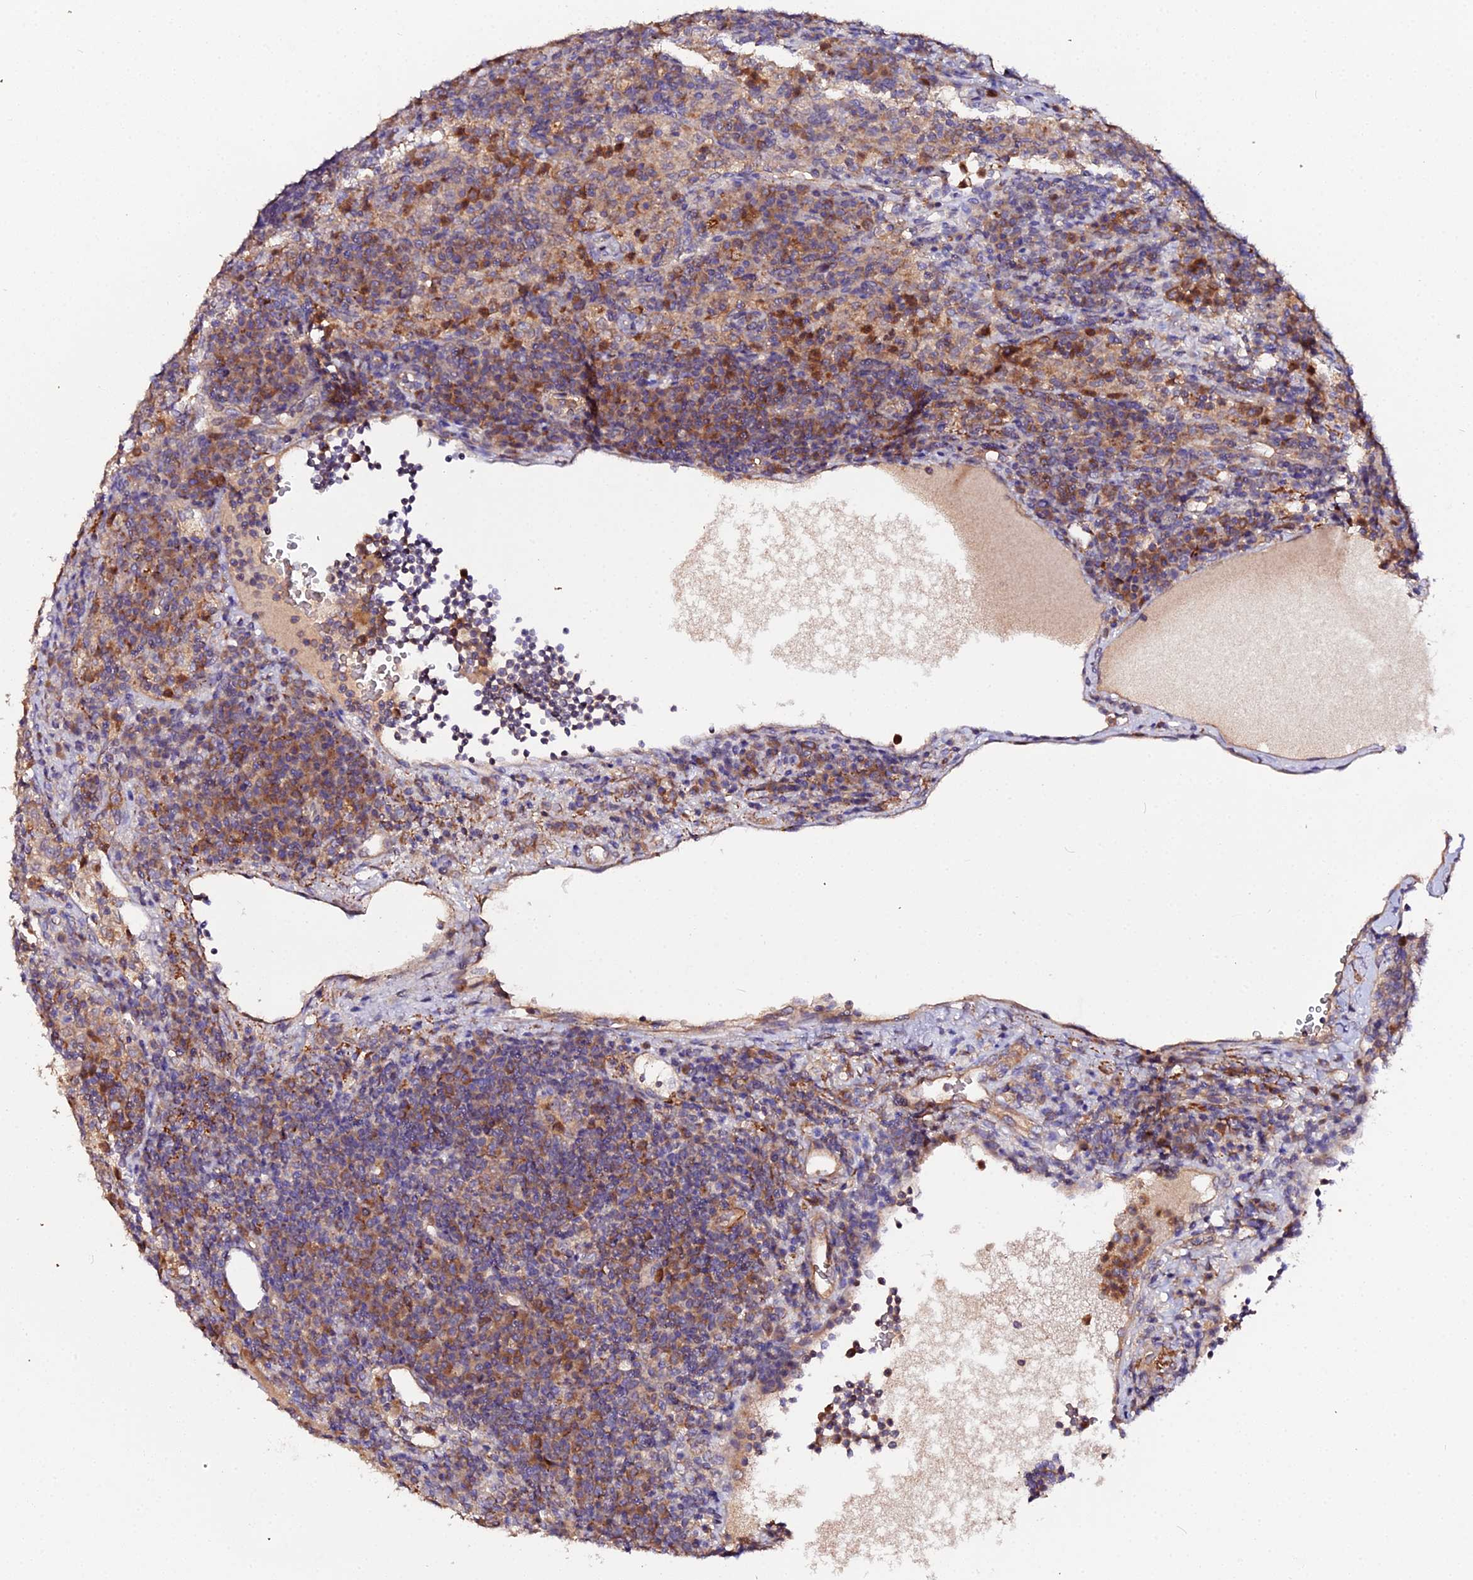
{"staining": {"intensity": "negative", "quantity": "none", "location": "none"}, "tissue": "lymph node", "cell_type": "Germinal center cells", "image_type": "normal", "snomed": [{"axis": "morphology", "description": "Normal tissue, NOS"}, {"axis": "topography", "description": "Lymph node"}], "caption": "This is a micrograph of immunohistochemistry staining of unremarkable lymph node, which shows no positivity in germinal center cells.", "gene": "TRIM26", "patient": {"sex": "female", "age": 70}}